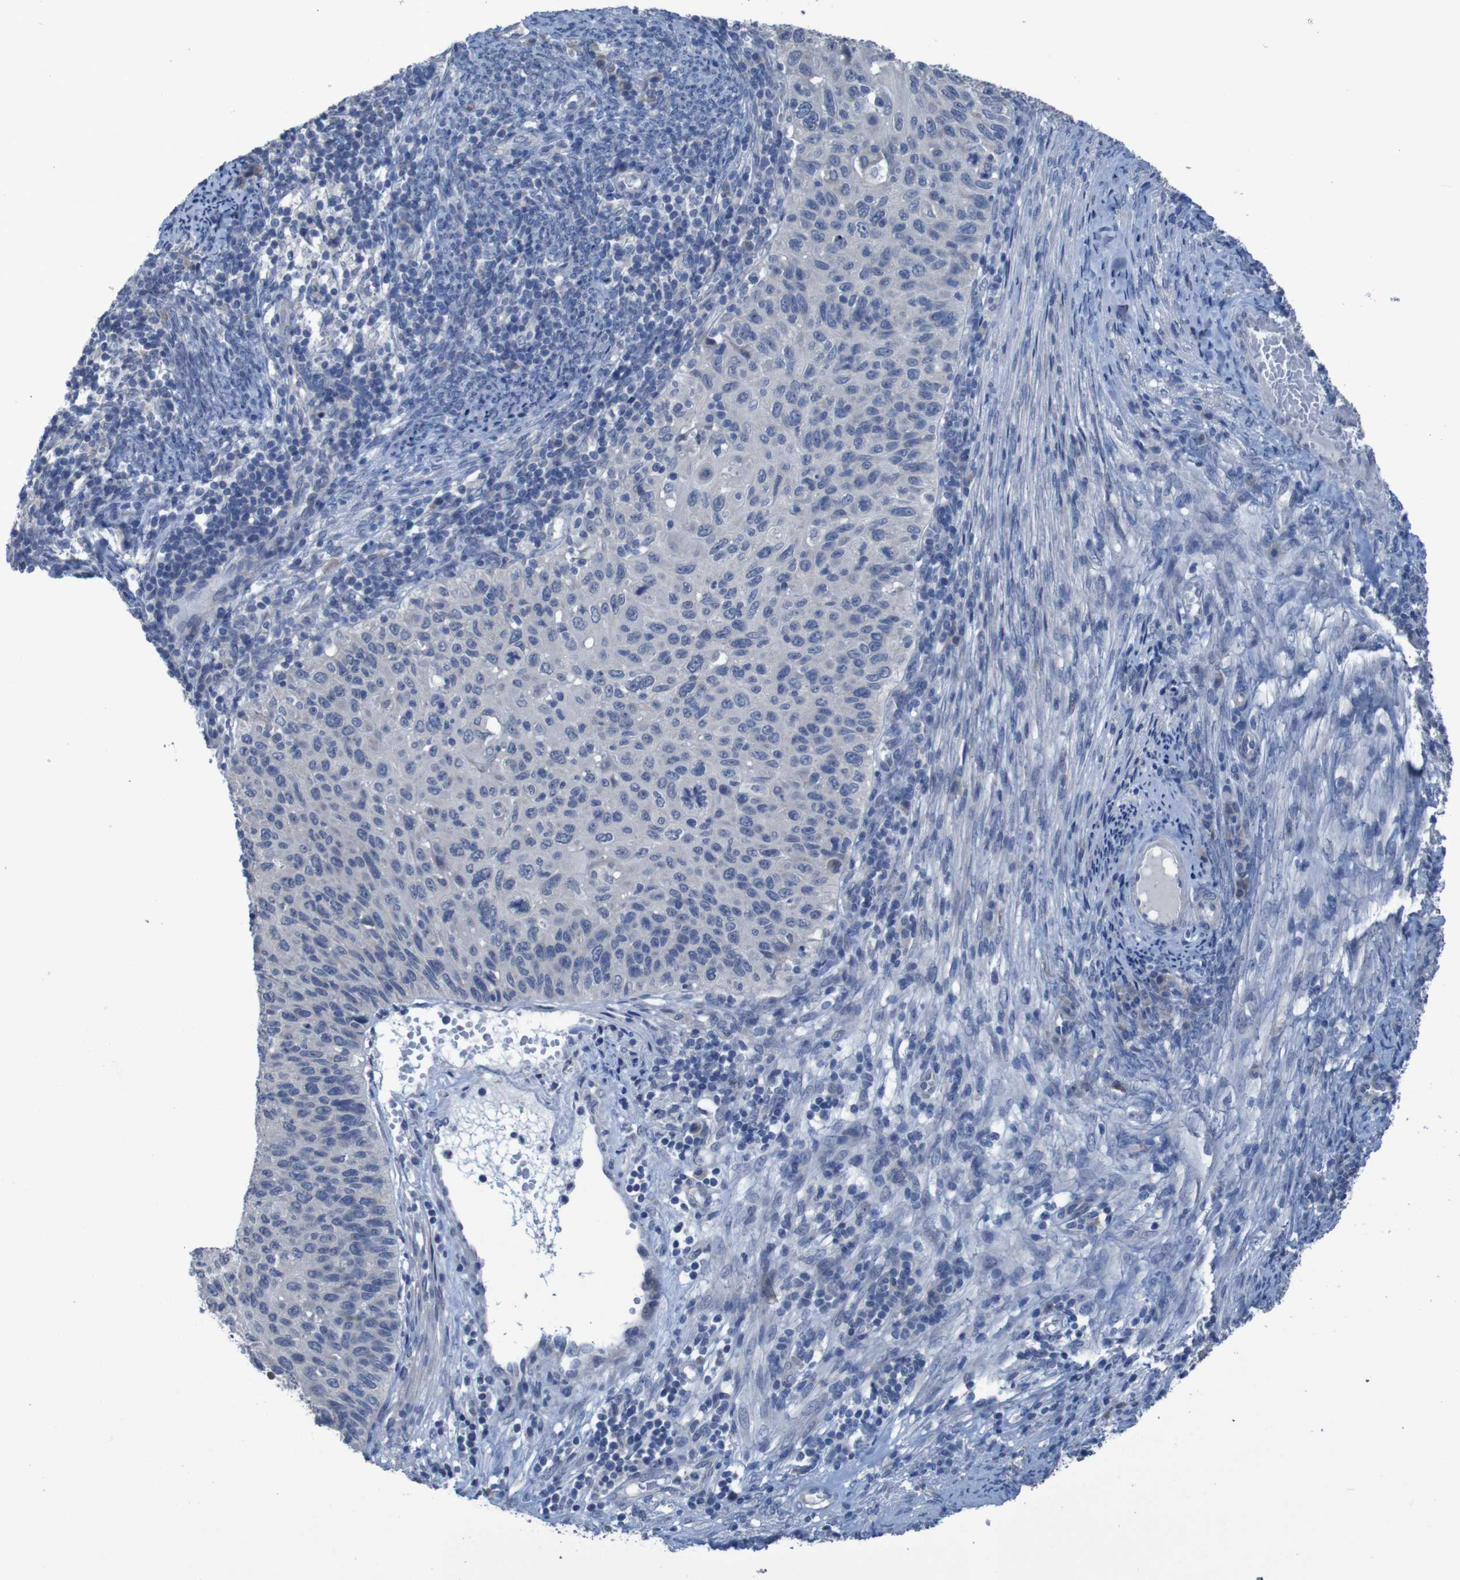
{"staining": {"intensity": "negative", "quantity": "none", "location": "none"}, "tissue": "cervical cancer", "cell_type": "Tumor cells", "image_type": "cancer", "snomed": [{"axis": "morphology", "description": "Squamous cell carcinoma, NOS"}, {"axis": "topography", "description": "Cervix"}], "caption": "Tumor cells are negative for brown protein staining in squamous cell carcinoma (cervical). (DAB (3,3'-diaminobenzidine) immunohistochemistry visualized using brightfield microscopy, high magnification).", "gene": "CLDN18", "patient": {"sex": "female", "age": 70}}